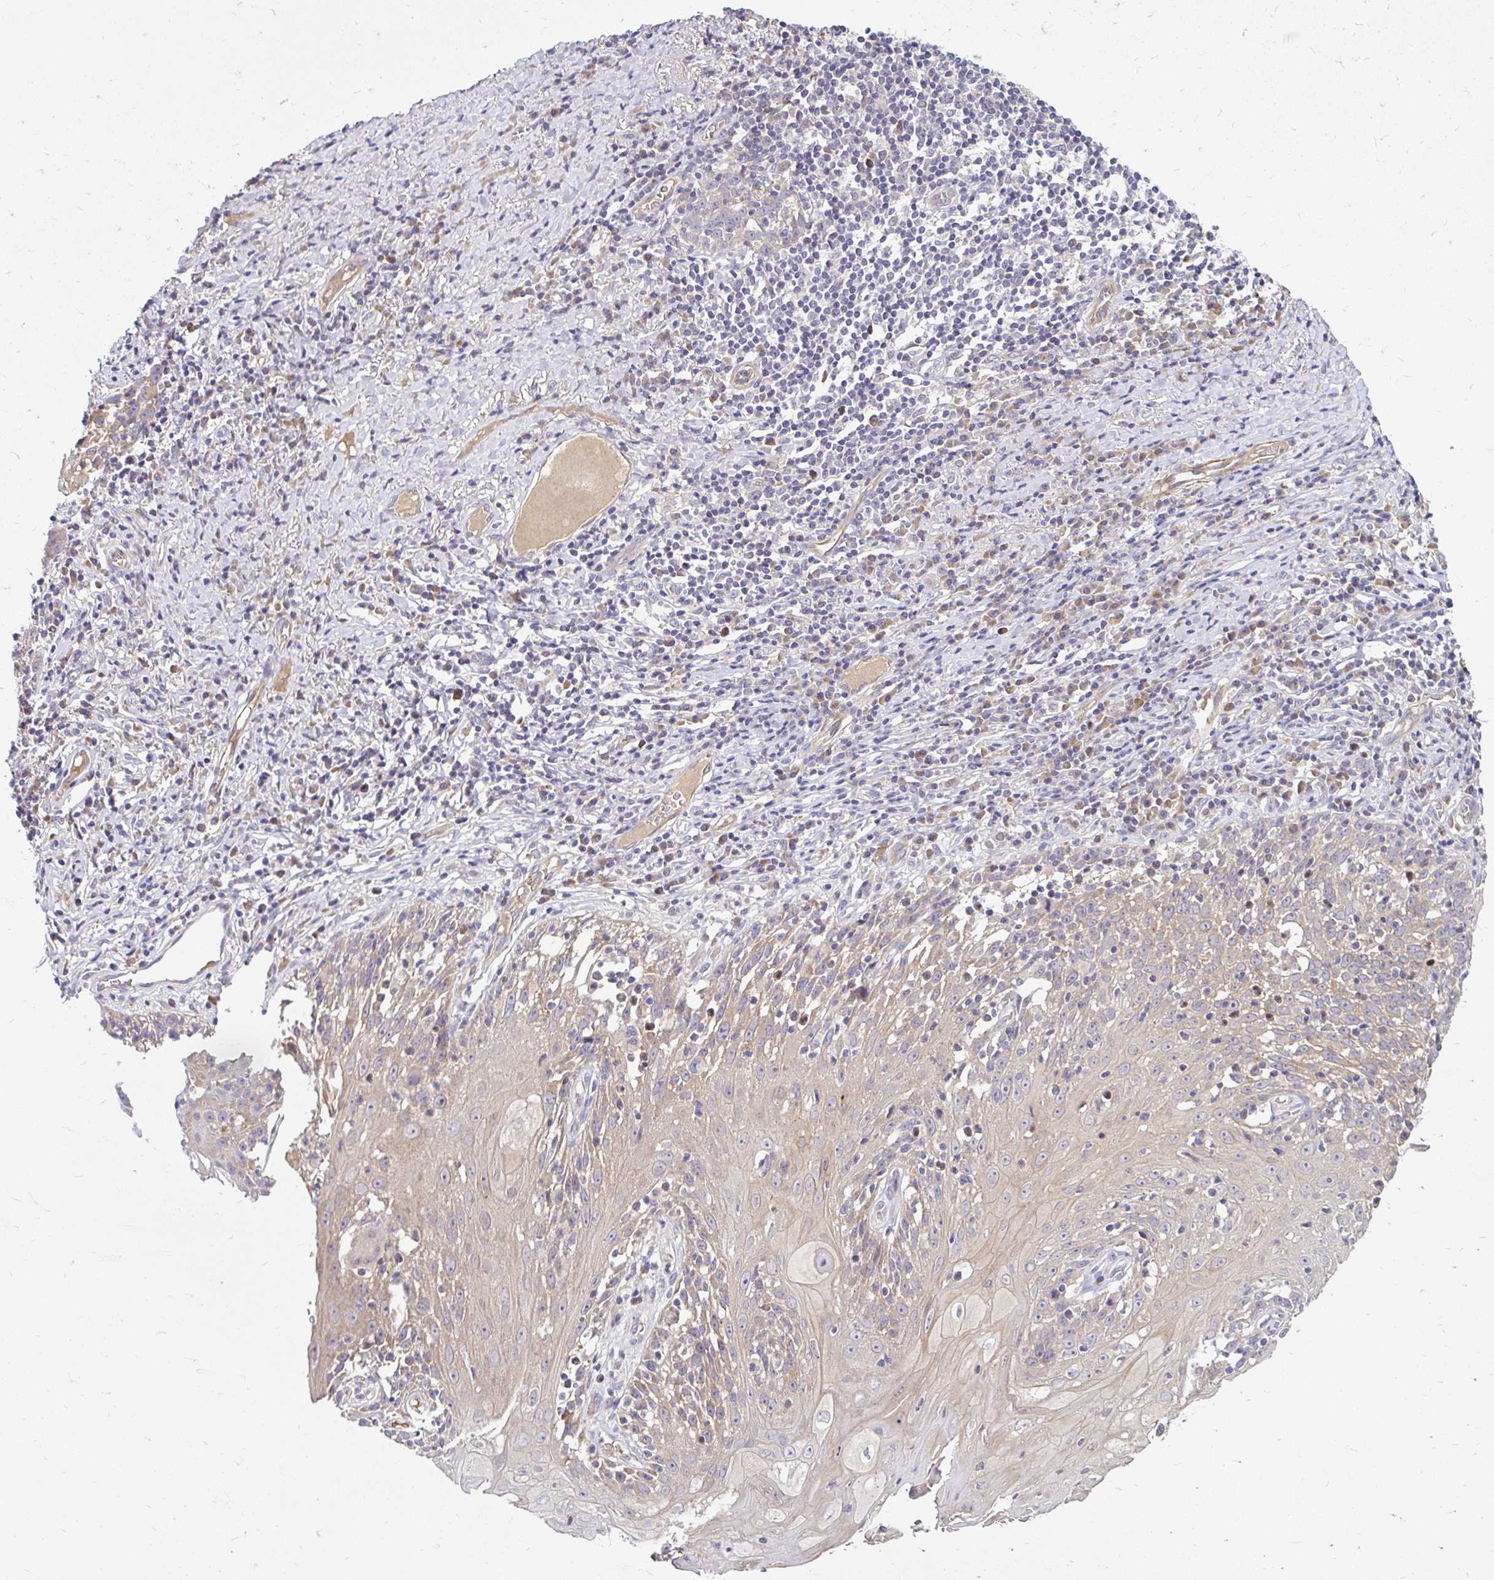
{"staining": {"intensity": "weak", "quantity": ">75%", "location": "cytoplasmic/membranous"}, "tissue": "skin cancer", "cell_type": "Tumor cells", "image_type": "cancer", "snomed": [{"axis": "morphology", "description": "Squamous cell carcinoma, NOS"}, {"axis": "topography", "description": "Skin"}, {"axis": "topography", "description": "Vulva"}], "caption": "Skin squamous cell carcinoma stained with a brown dye shows weak cytoplasmic/membranous positive positivity in about >75% of tumor cells.", "gene": "ARHGEF37", "patient": {"sex": "female", "age": 76}}